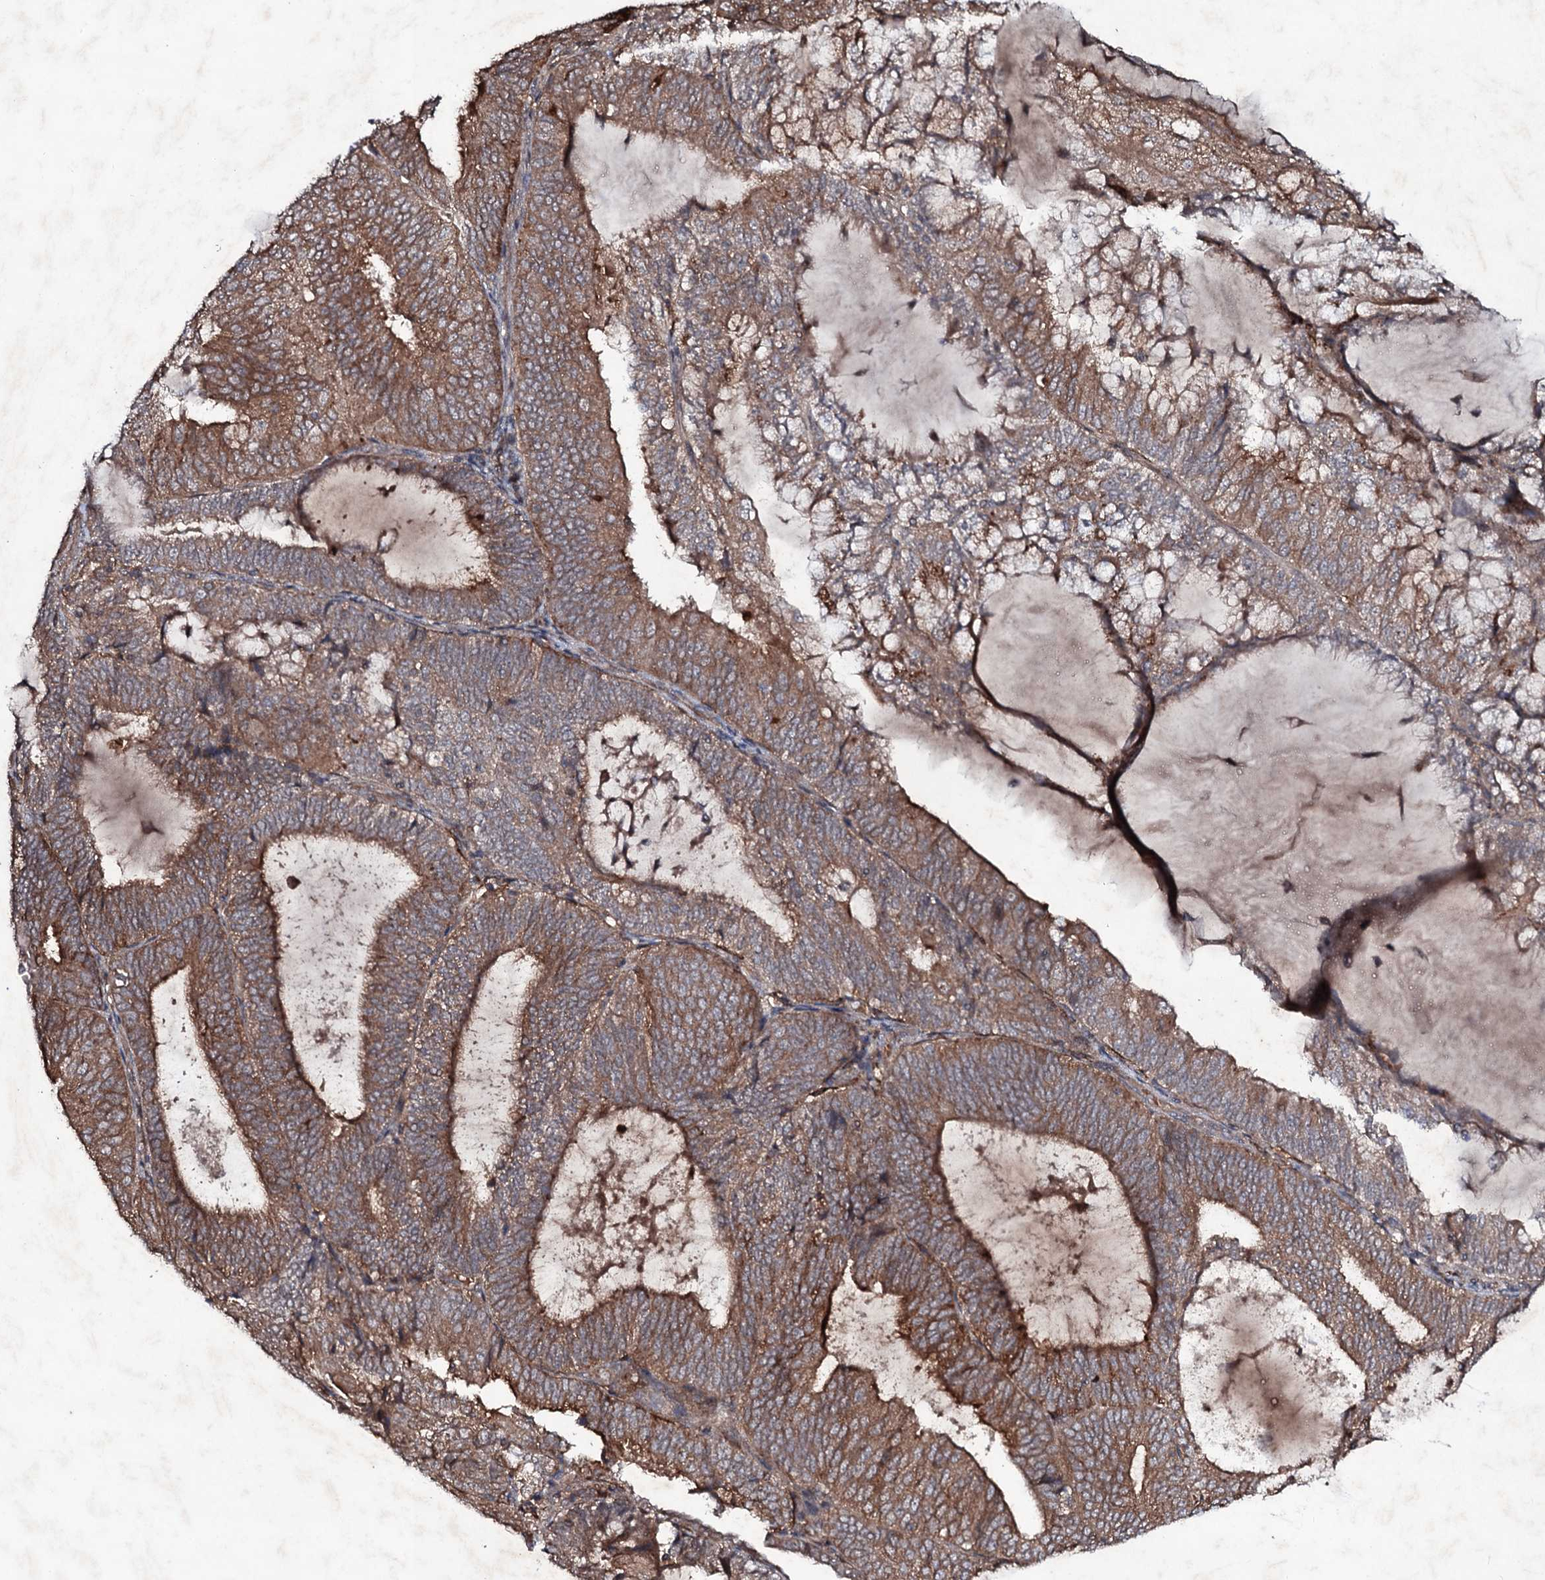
{"staining": {"intensity": "moderate", "quantity": ">75%", "location": "cytoplasmic/membranous"}, "tissue": "endometrial cancer", "cell_type": "Tumor cells", "image_type": "cancer", "snomed": [{"axis": "morphology", "description": "Adenocarcinoma, NOS"}, {"axis": "topography", "description": "Endometrium"}], "caption": "Tumor cells display medium levels of moderate cytoplasmic/membranous staining in about >75% of cells in human endometrial cancer.", "gene": "SNAP23", "patient": {"sex": "female", "age": 81}}